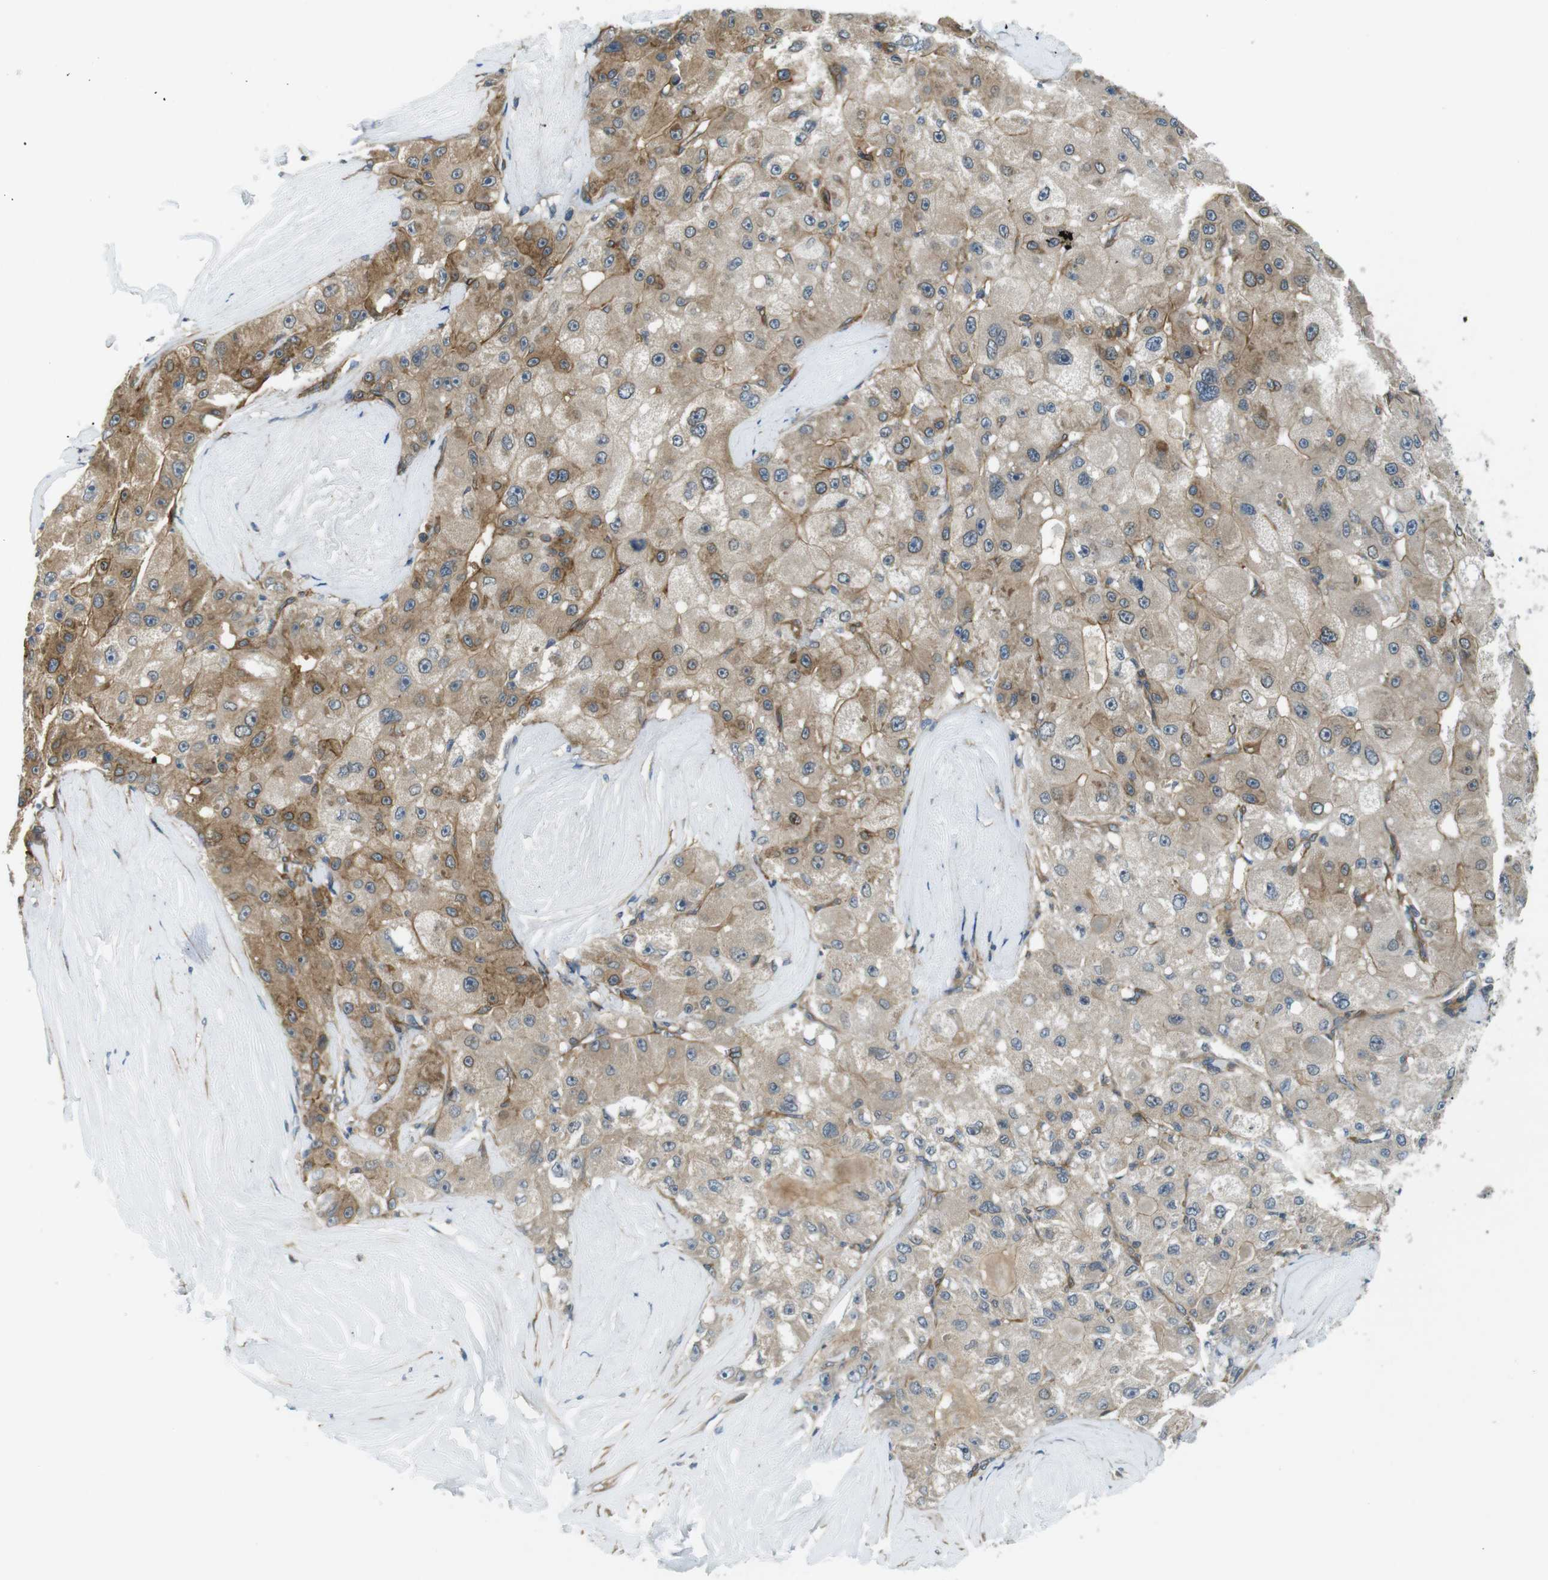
{"staining": {"intensity": "weak", "quantity": ">75%", "location": "cytoplasmic/membranous"}, "tissue": "liver cancer", "cell_type": "Tumor cells", "image_type": "cancer", "snomed": [{"axis": "morphology", "description": "Carcinoma, Hepatocellular, NOS"}, {"axis": "topography", "description": "Liver"}], "caption": "Protein expression analysis of hepatocellular carcinoma (liver) reveals weak cytoplasmic/membranous staining in about >75% of tumor cells. The staining was performed using DAB (3,3'-diaminobenzidine), with brown indicating positive protein expression. Nuclei are stained blue with hematoxylin.", "gene": "TSC1", "patient": {"sex": "male", "age": 80}}